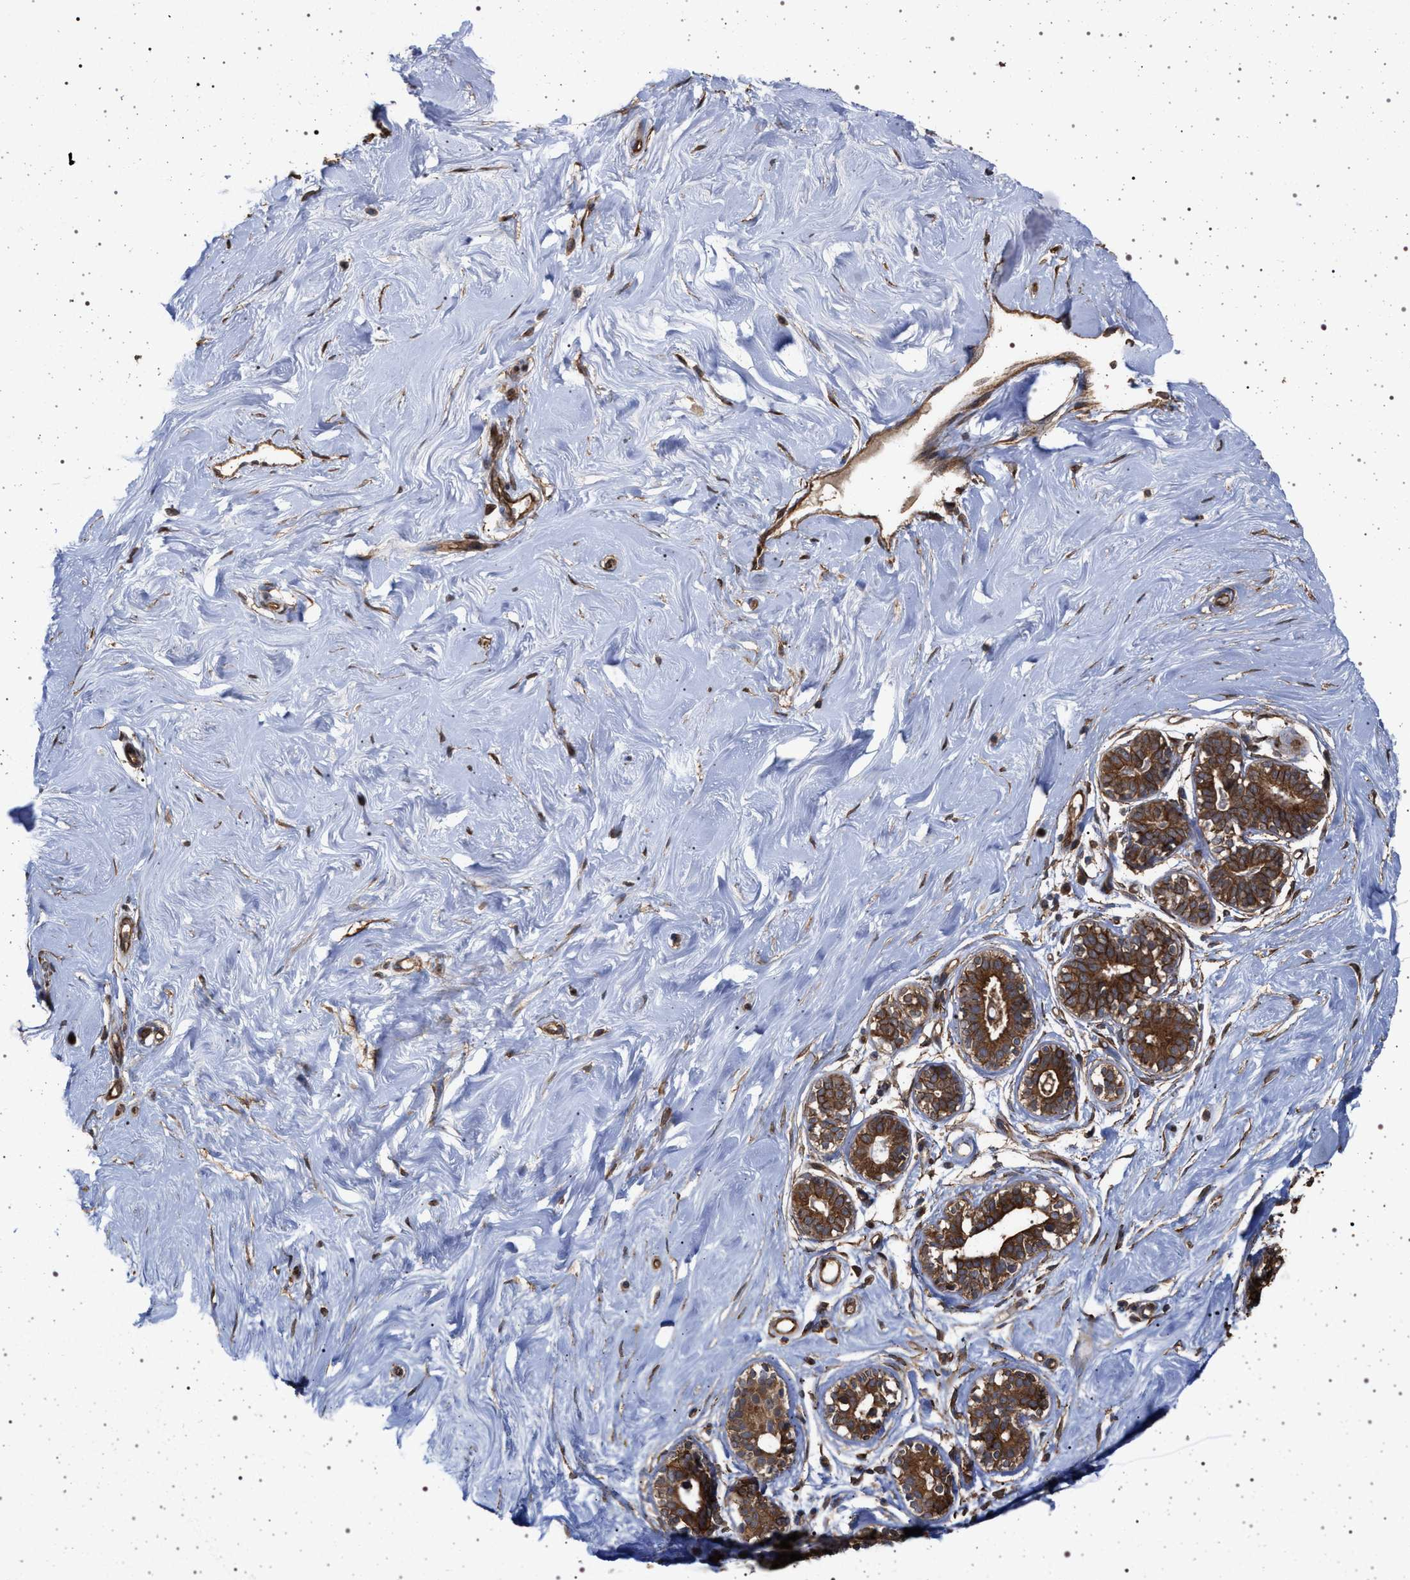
{"staining": {"intensity": "moderate", "quantity": "<25%", "location": "cytoplasmic/membranous"}, "tissue": "breast", "cell_type": "Adipocytes", "image_type": "normal", "snomed": [{"axis": "morphology", "description": "Normal tissue, NOS"}, {"axis": "topography", "description": "Breast"}], "caption": "Immunohistochemistry (IHC) (DAB (3,3'-diaminobenzidine)) staining of unremarkable human breast reveals moderate cytoplasmic/membranous protein positivity in about <25% of adipocytes.", "gene": "IFT20", "patient": {"sex": "female", "age": 23}}